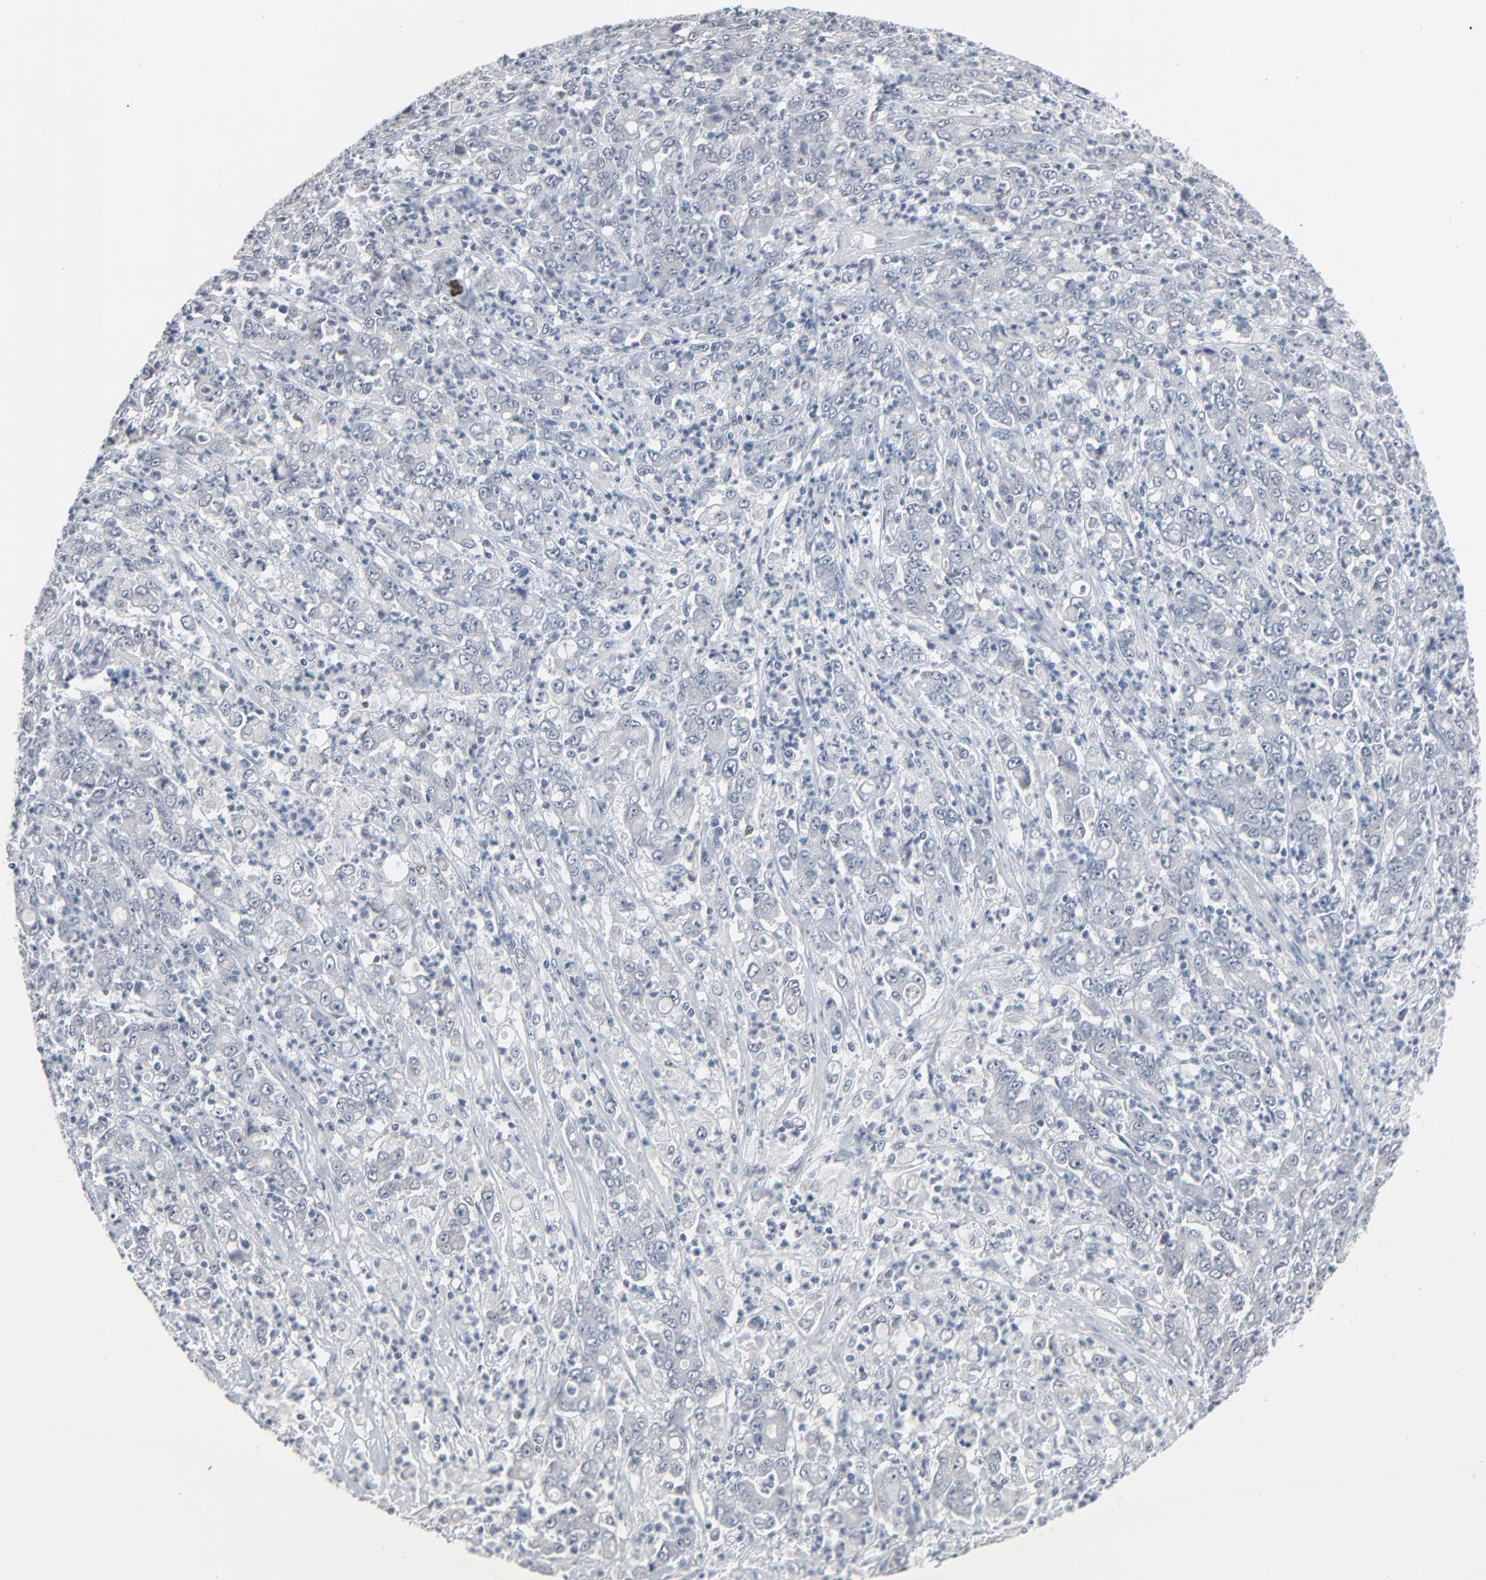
{"staining": {"intensity": "negative", "quantity": "none", "location": "none"}, "tissue": "stomach cancer", "cell_type": "Tumor cells", "image_type": "cancer", "snomed": [{"axis": "morphology", "description": "Adenocarcinoma, NOS"}, {"axis": "topography", "description": "Stomach, lower"}], "caption": "Immunohistochemistry (IHC) photomicrograph of neoplastic tissue: human adenocarcinoma (stomach) stained with DAB exhibits no significant protein expression in tumor cells. Brightfield microscopy of immunohistochemistry (IHC) stained with DAB (3,3'-diaminobenzidine) (brown) and hematoxylin (blue), captured at high magnification.", "gene": "SAGE1", "patient": {"sex": "female", "age": 71}}